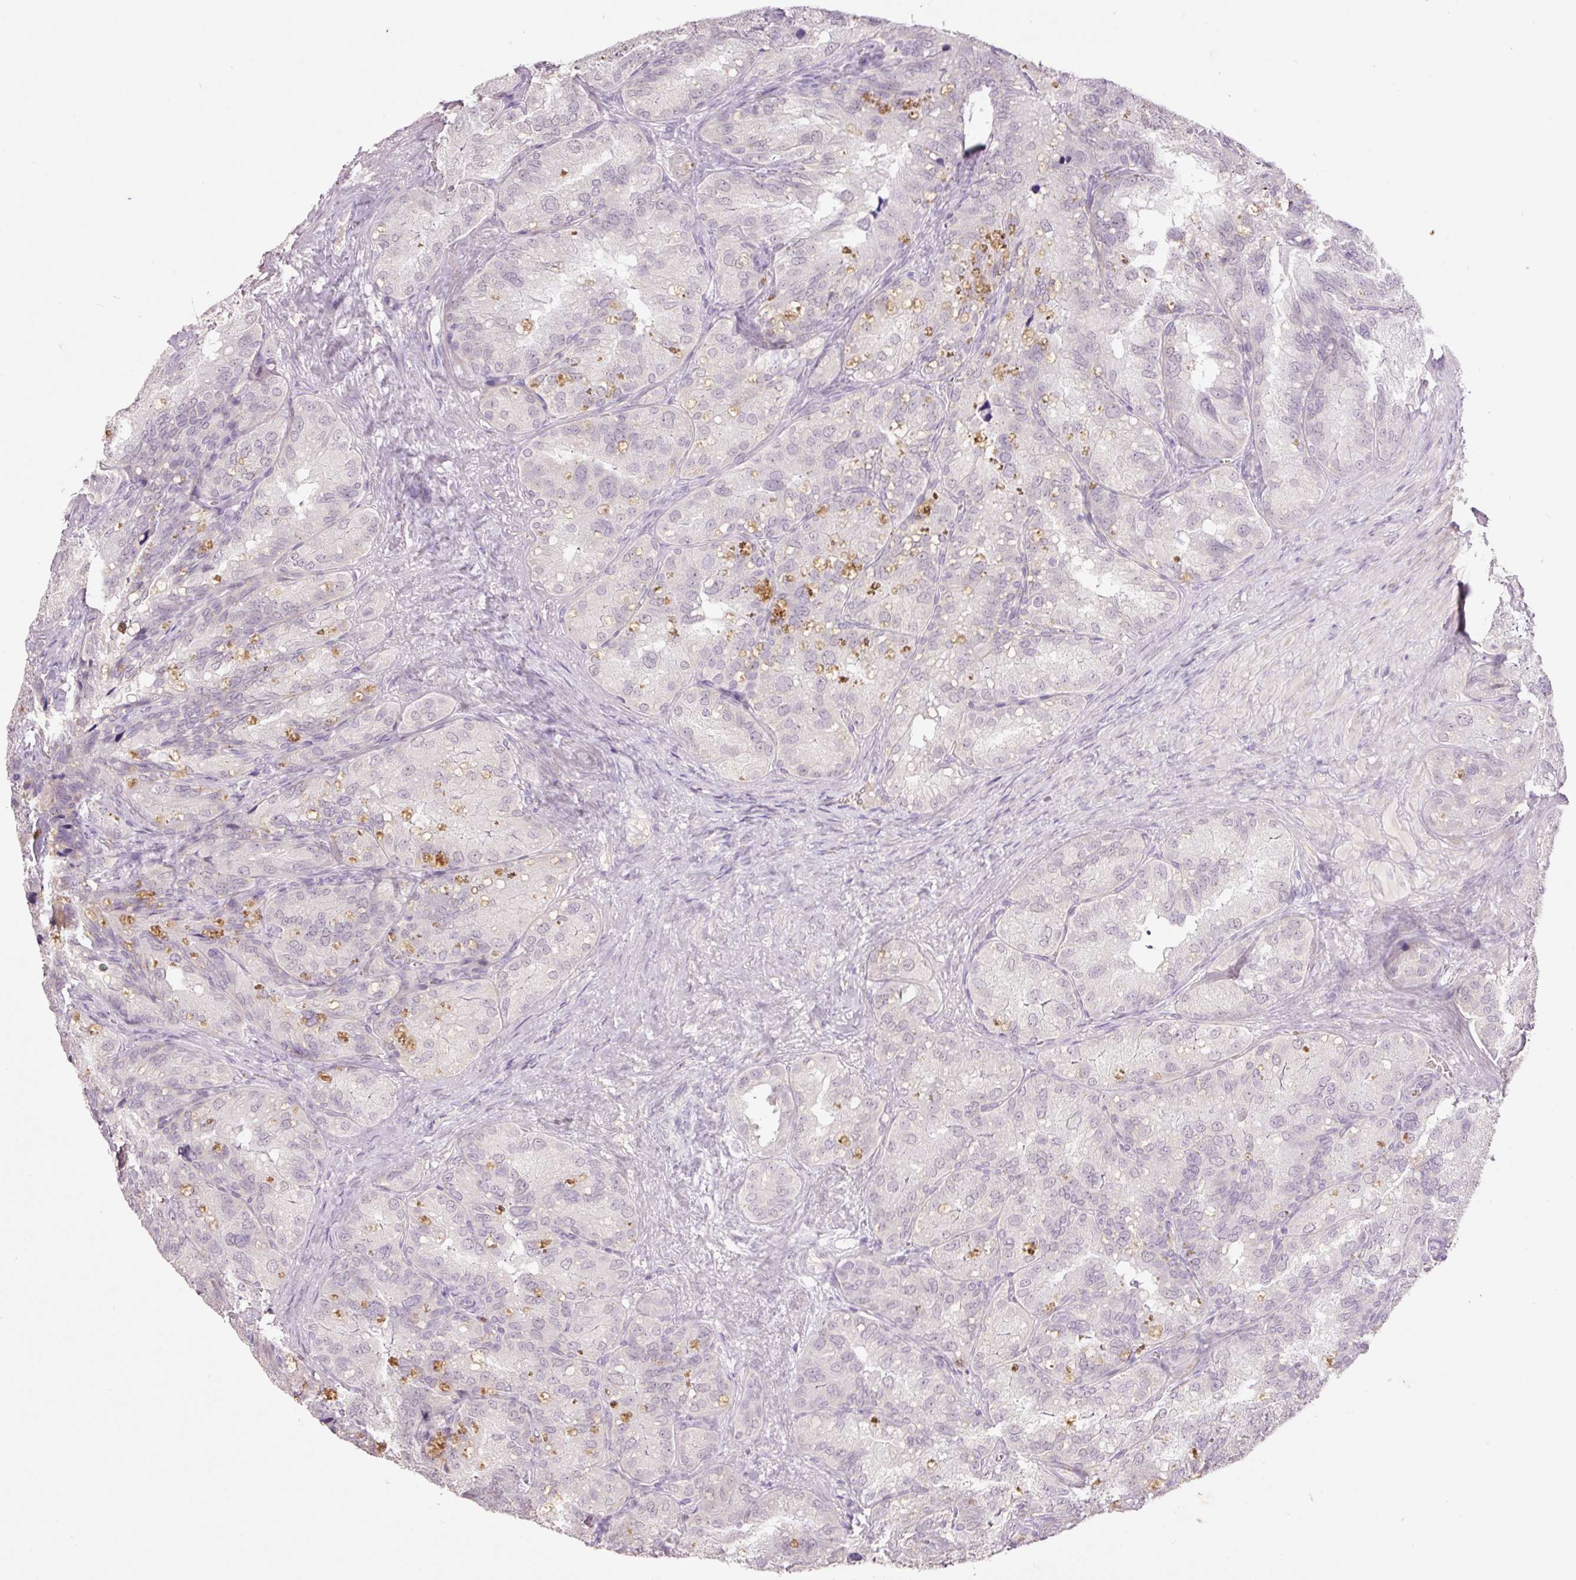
{"staining": {"intensity": "negative", "quantity": "none", "location": "none"}, "tissue": "seminal vesicle", "cell_type": "Glandular cells", "image_type": "normal", "snomed": [{"axis": "morphology", "description": "Normal tissue, NOS"}, {"axis": "topography", "description": "Seminal veicle"}], "caption": "This is a photomicrograph of IHC staining of normal seminal vesicle, which shows no staining in glandular cells.", "gene": "LY6G6D", "patient": {"sex": "male", "age": 69}}